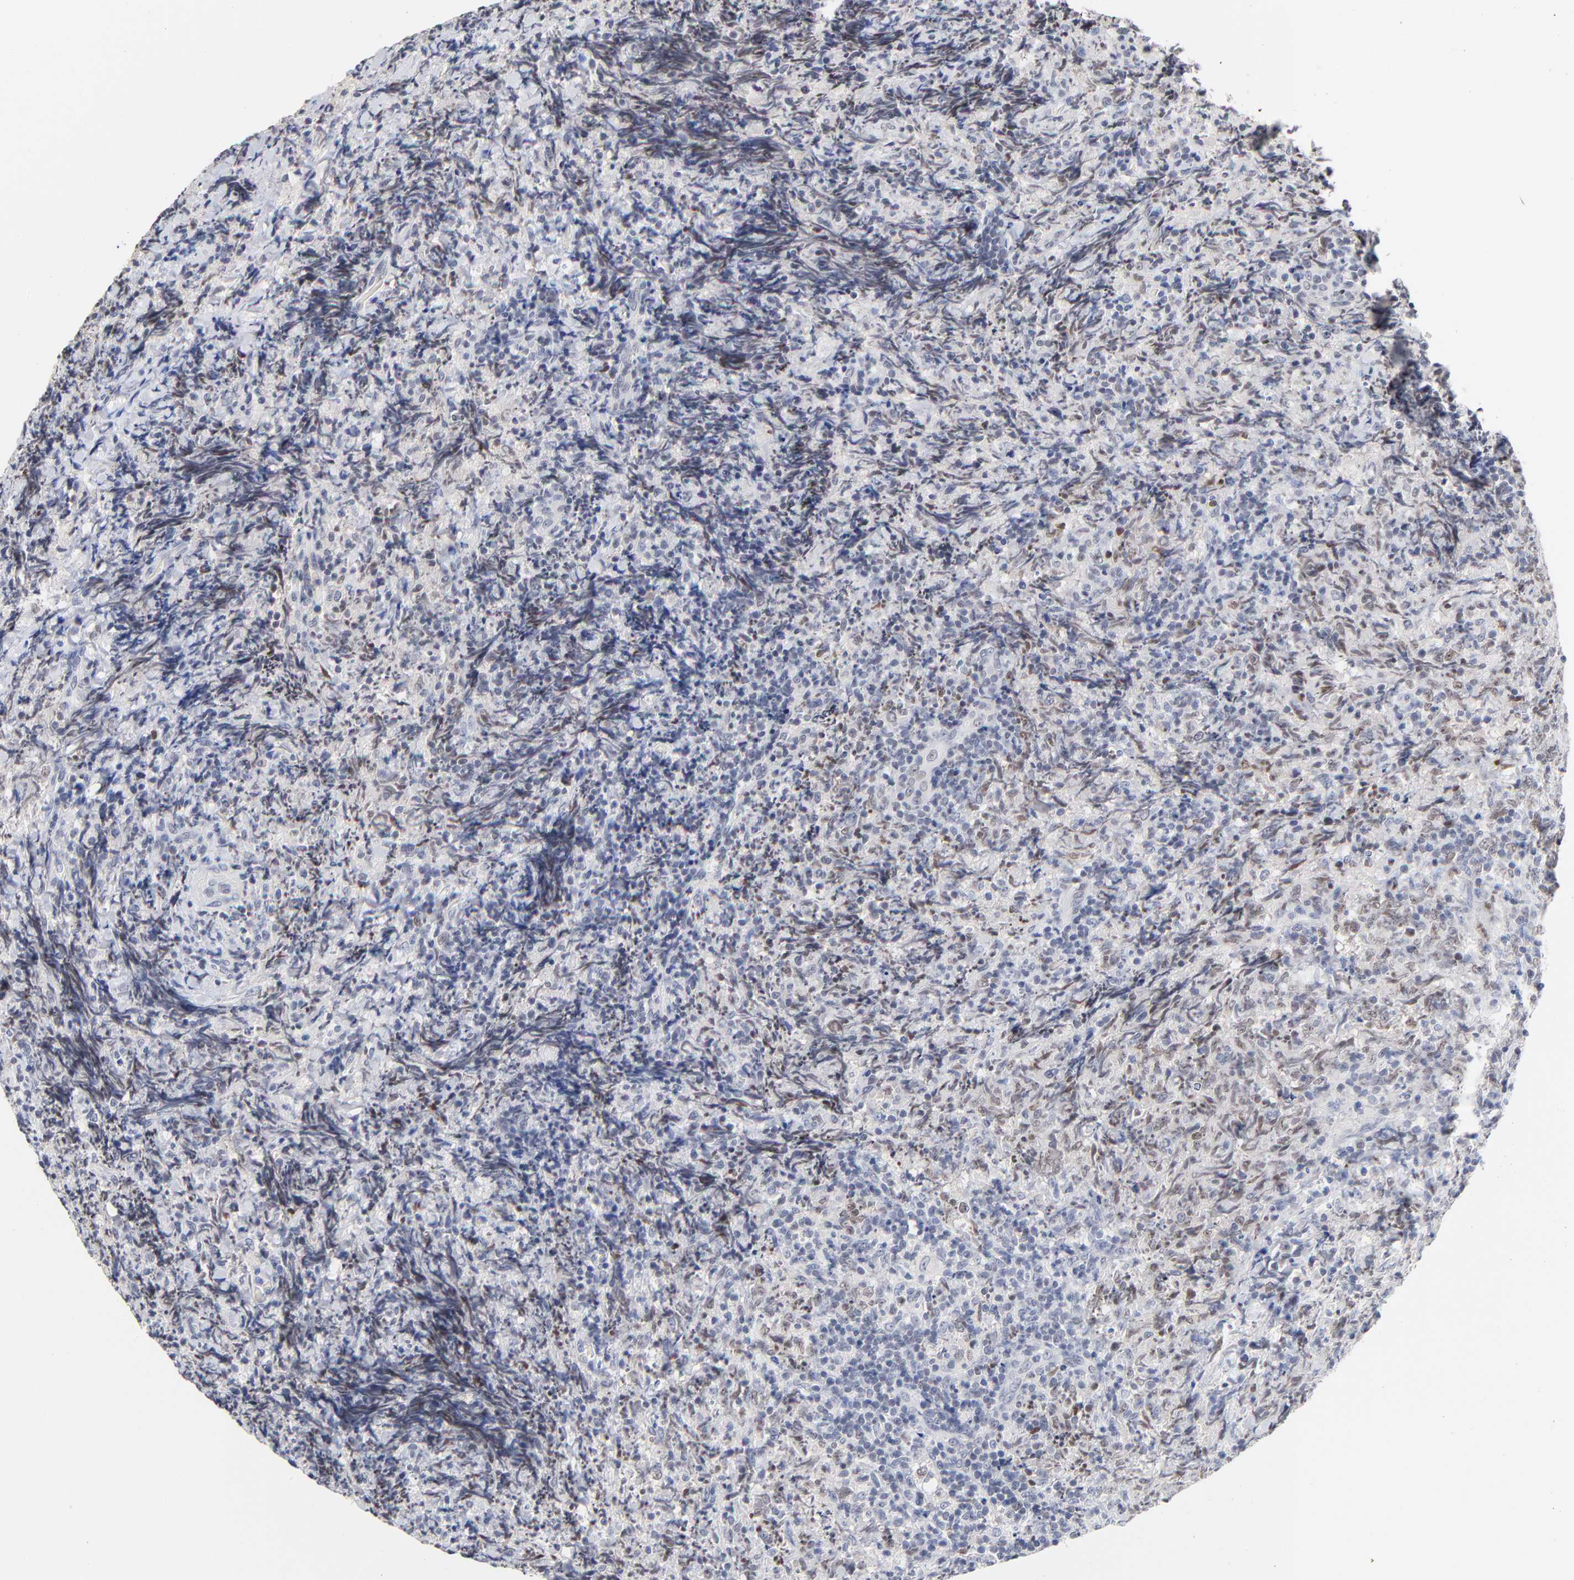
{"staining": {"intensity": "weak", "quantity": ">75%", "location": "nuclear"}, "tissue": "lymphoma", "cell_type": "Tumor cells", "image_type": "cancer", "snomed": [{"axis": "morphology", "description": "Malignant lymphoma, non-Hodgkin's type, High grade"}, {"axis": "topography", "description": "Tonsil"}], "caption": "A low amount of weak nuclear staining is present in approximately >75% of tumor cells in high-grade malignant lymphoma, non-Hodgkin's type tissue.", "gene": "ORC2", "patient": {"sex": "female", "age": 36}}